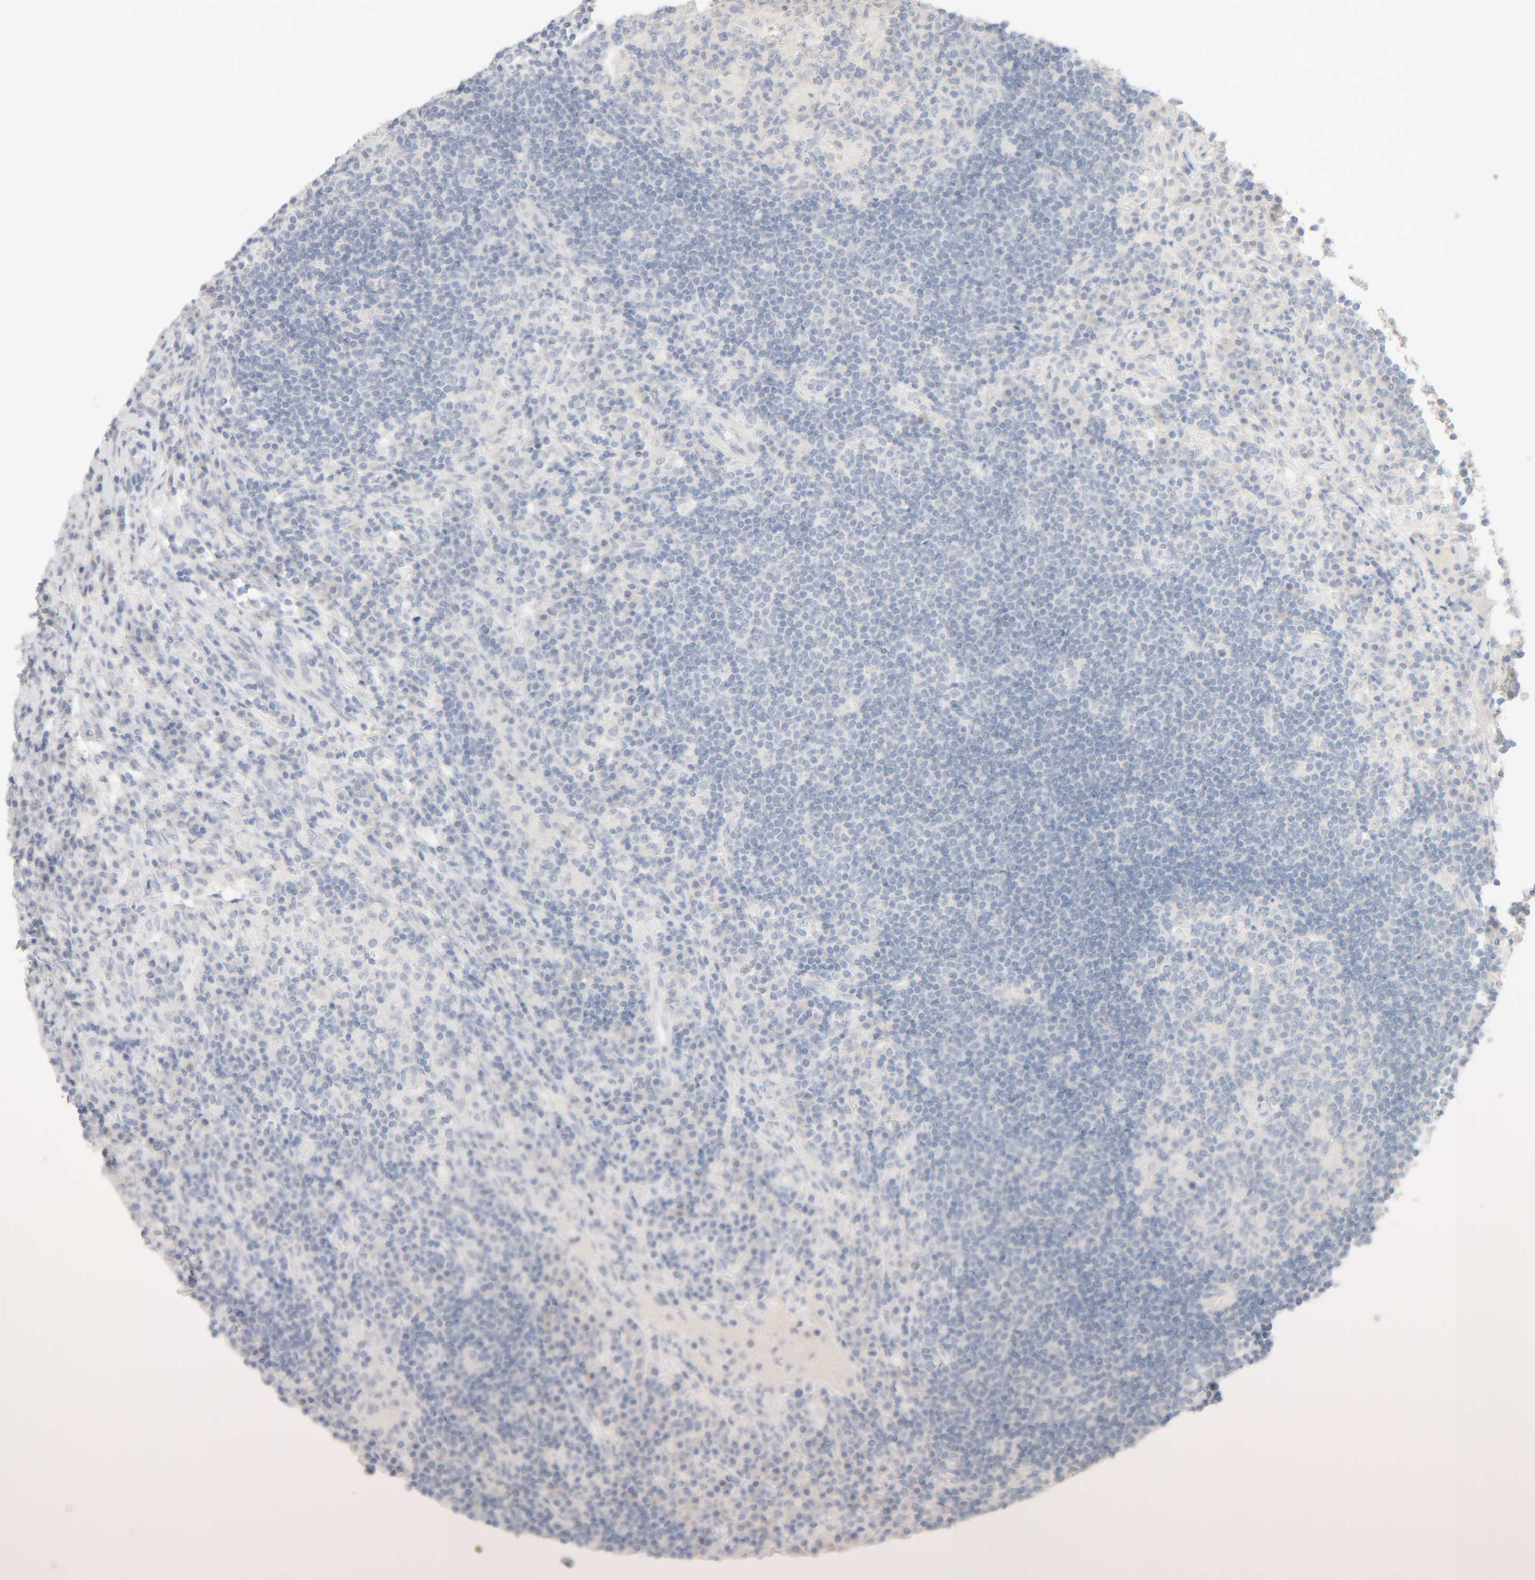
{"staining": {"intensity": "negative", "quantity": "none", "location": "none"}, "tissue": "lymph node", "cell_type": "Germinal center cells", "image_type": "normal", "snomed": [{"axis": "morphology", "description": "Normal tissue, NOS"}, {"axis": "topography", "description": "Lymph node"}], "caption": "DAB (3,3'-diaminobenzidine) immunohistochemical staining of normal human lymph node shows no significant staining in germinal center cells.", "gene": "RIDA", "patient": {"sex": "female", "age": 53}}